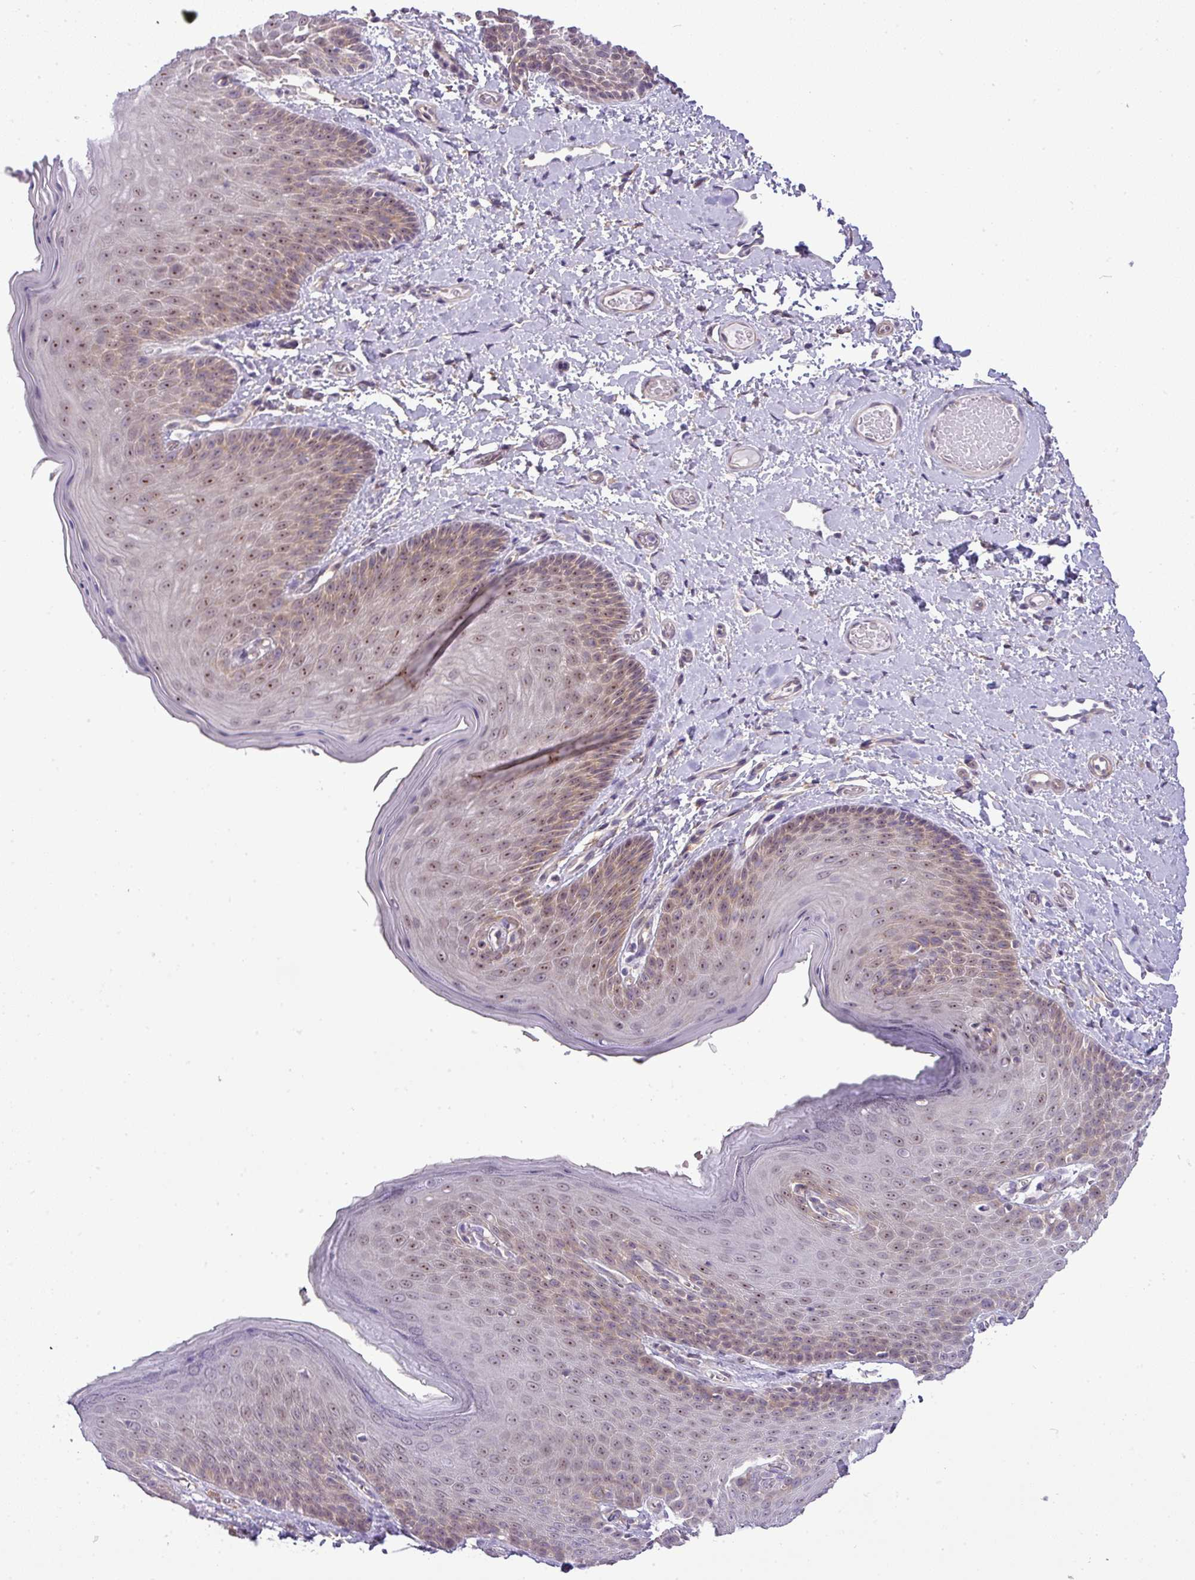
{"staining": {"intensity": "strong", "quantity": "25%-75%", "location": "nuclear"}, "tissue": "skin", "cell_type": "Epidermal cells", "image_type": "normal", "snomed": [{"axis": "morphology", "description": "Normal tissue, NOS"}, {"axis": "topography", "description": "Anal"}], "caption": "Protein staining by IHC shows strong nuclear staining in about 25%-75% of epidermal cells in benign skin. The protein of interest is stained brown, and the nuclei are stained in blue (DAB (3,3'-diaminobenzidine) IHC with brightfield microscopy, high magnification).", "gene": "MAK16", "patient": {"sex": "female", "age": 40}}